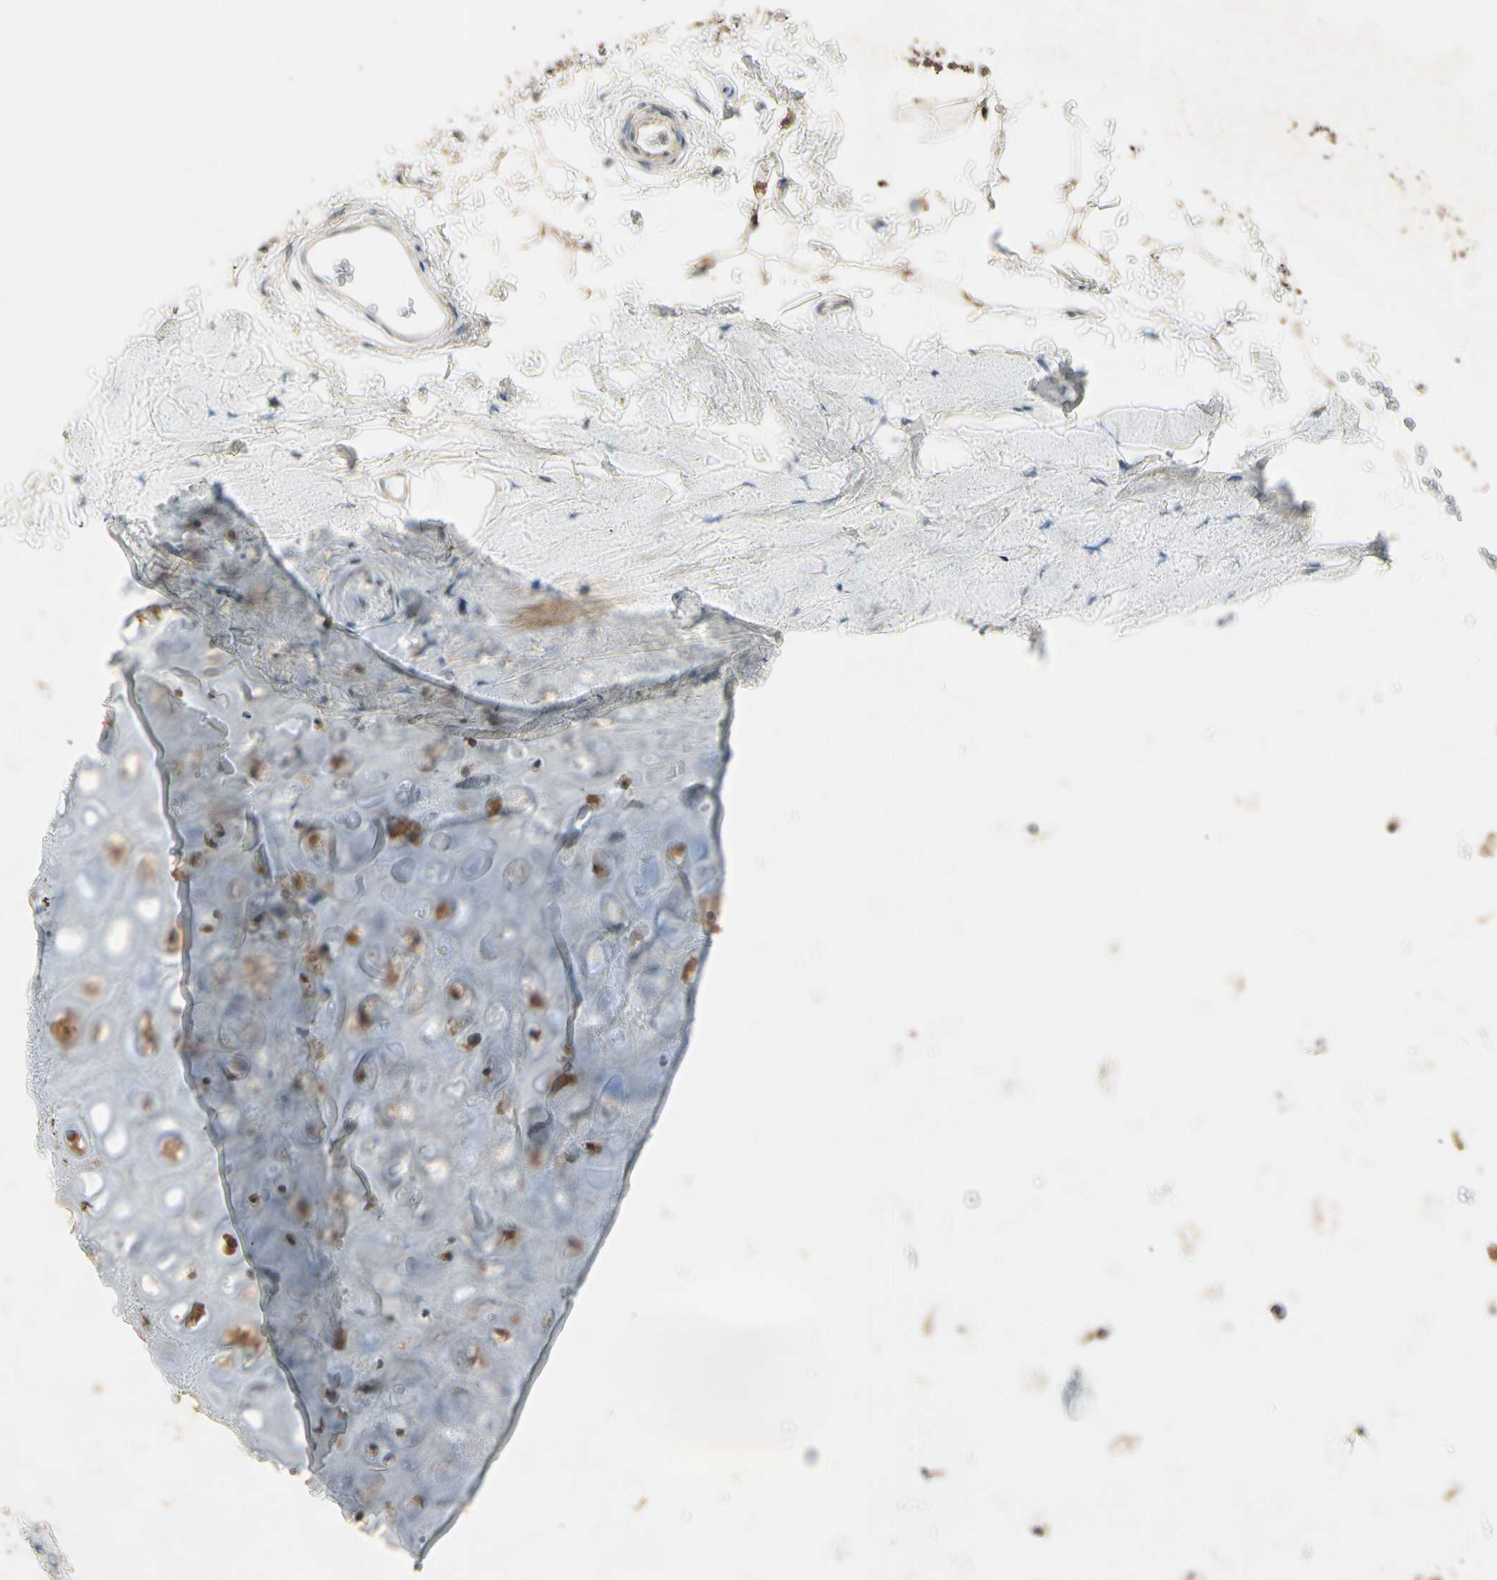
{"staining": {"intensity": "moderate", "quantity": ">75%", "location": "cytoplasmic/membranous"}, "tissue": "adipose tissue", "cell_type": "Adipocytes", "image_type": "normal", "snomed": [{"axis": "morphology", "description": "Normal tissue, NOS"}, {"axis": "topography", "description": "Cartilage tissue"}, {"axis": "topography", "description": "Bronchus"}], "caption": "Protein staining of normal adipose tissue demonstrates moderate cytoplasmic/membranous expression in approximately >75% of adipocytes. The staining was performed using DAB to visualize the protein expression in brown, while the nuclei were stained in blue with hematoxylin (Magnification: 20x).", "gene": "PLXNA1", "patient": {"sex": "female", "age": 73}}